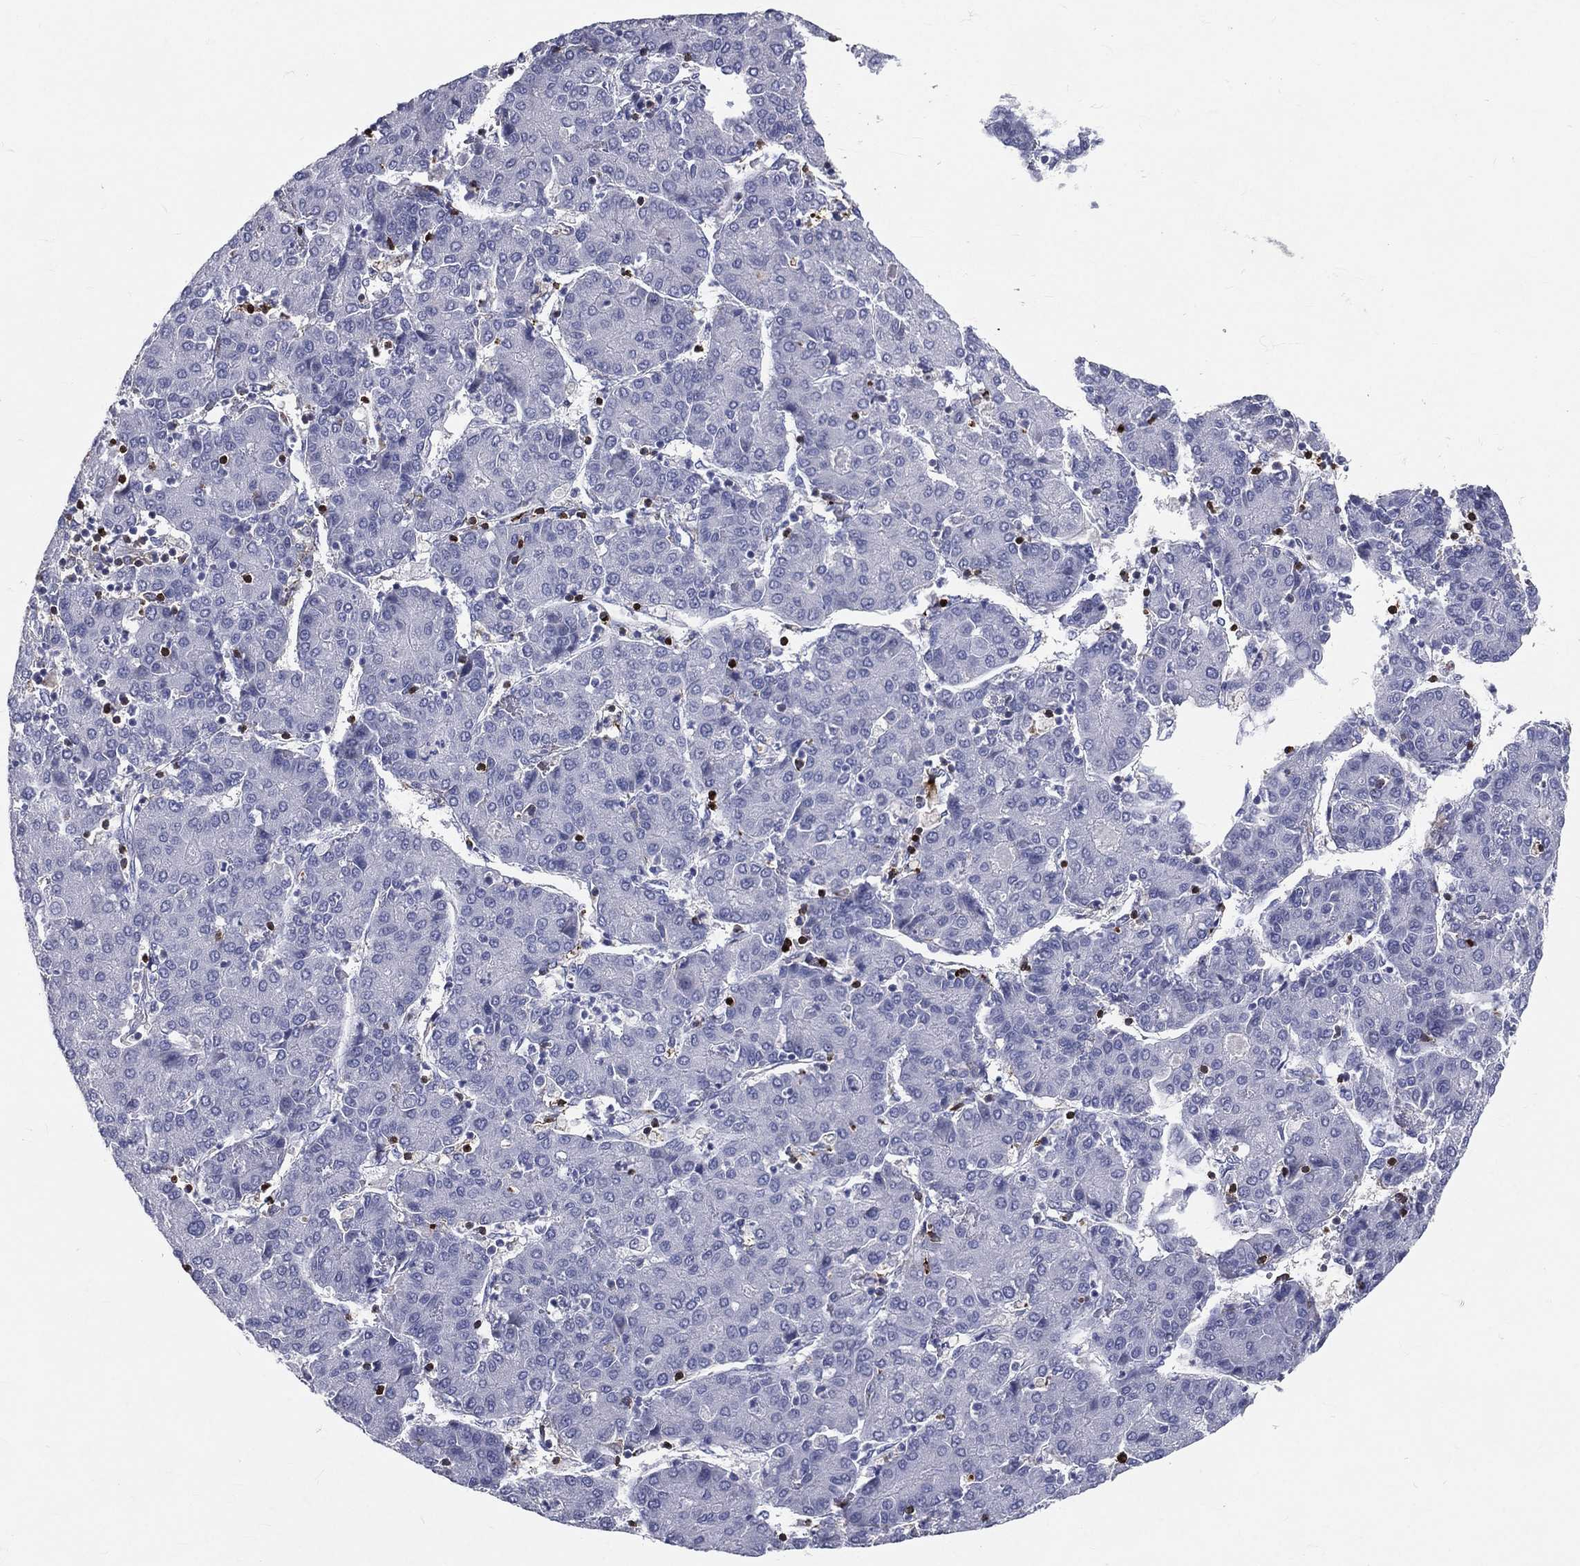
{"staining": {"intensity": "negative", "quantity": "none", "location": "none"}, "tissue": "liver cancer", "cell_type": "Tumor cells", "image_type": "cancer", "snomed": [{"axis": "morphology", "description": "Carcinoma, Hepatocellular, NOS"}, {"axis": "topography", "description": "Liver"}], "caption": "High magnification brightfield microscopy of liver cancer stained with DAB (brown) and counterstained with hematoxylin (blue): tumor cells show no significant expression.", "gene": "CTSW", "patient": {"sex": "male", "age": 65}}